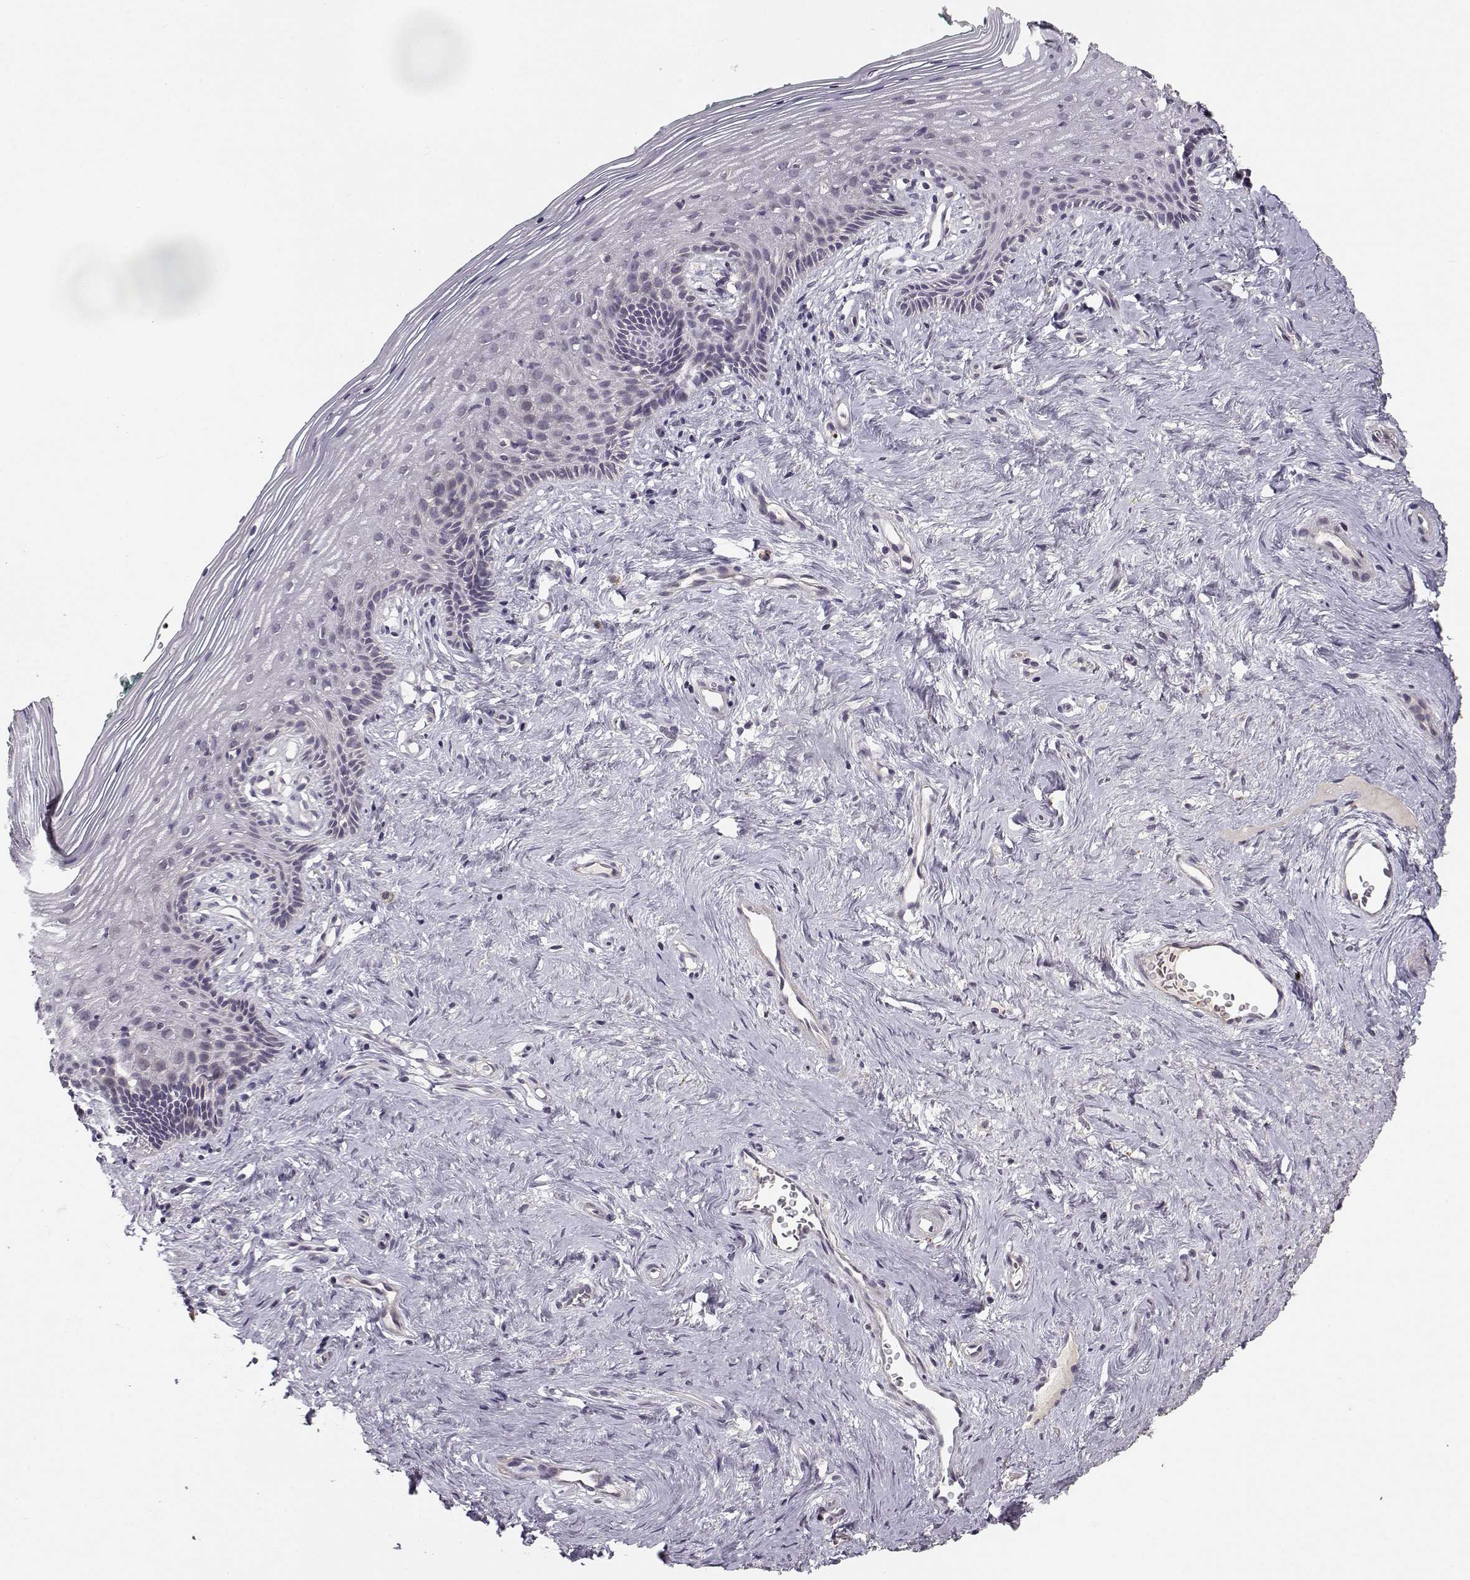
{"staining": {"intensity": "negative", "quantity": "none", "location": "none"}, "tissue": "vagina", "cell_type": "Squamous epithelial cells", "image_type": "normal", "snomed": [{"axis": "morphology", "description": "Normal tissue, NOS"}, {"axis": "topography", "description": "Vagina"}], "caption": "Immunohistochemical staining of normal human vagina exhibits no significant expression in squamous epithelial cells.", "gene": "ENTPD8", "patient": {"sex": "female", "age": 45}}